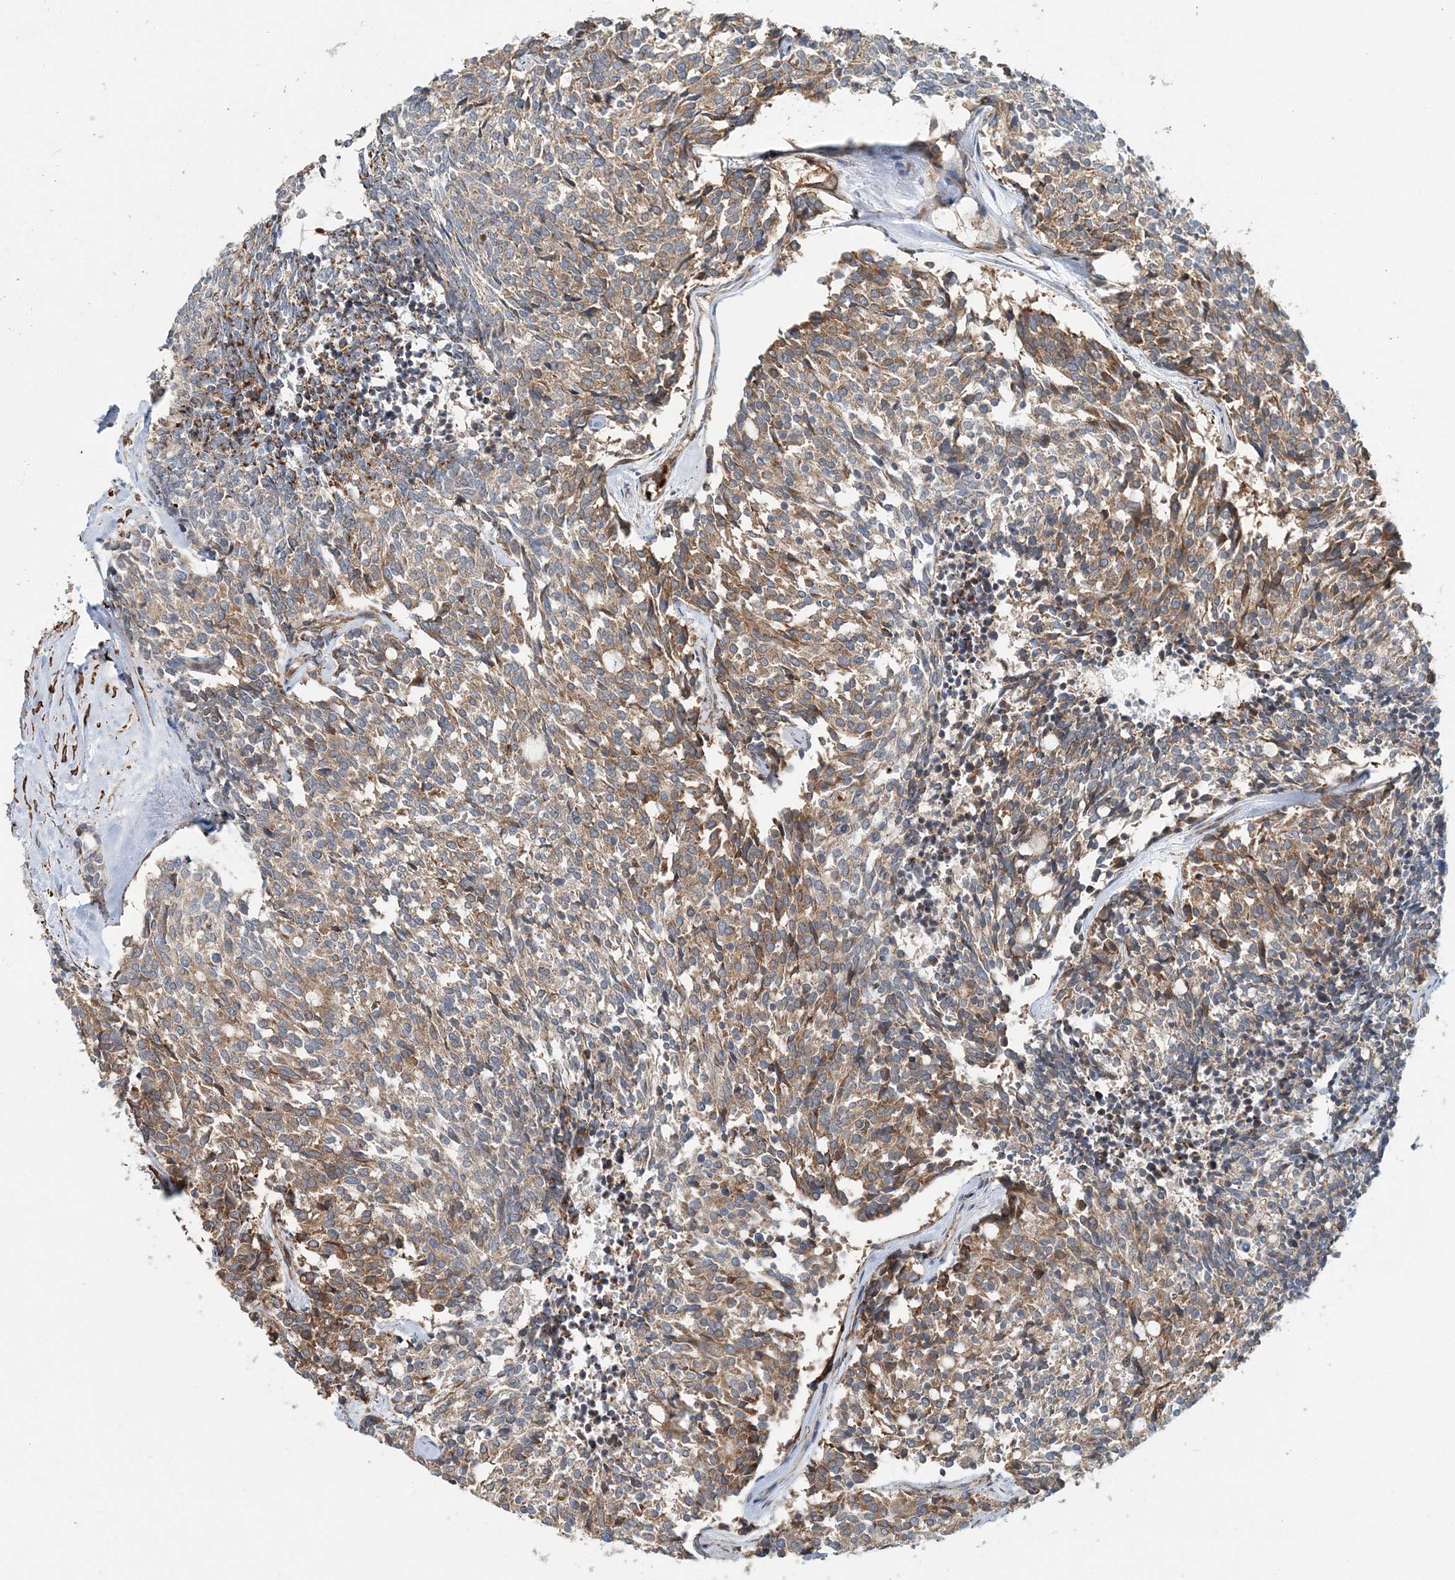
{"staining": {"intensity": "moderate", "quantity": ">75%", "location": "cytoplasmic/membranous"}, "tissue": "carcinoid", "cell_type": "Tumor cells", "image_type": "cancer", "snomed": [{"axis": "morphology", "description": "Carcinoid, malignant, NOS"}, {"axis": "topography", "description": "Pancreas"}], "caption": "Protein staining displays moderate cytoplasmic/membranous positivity in approximately >75% of tumor cells in malignant carcinoid. (DAB (3,3'-diaminobenzidine) IHC with brightfield microscopy, high magnification).", "gene": "TTI1", "patient": {"sex": "female", "age": 54}}